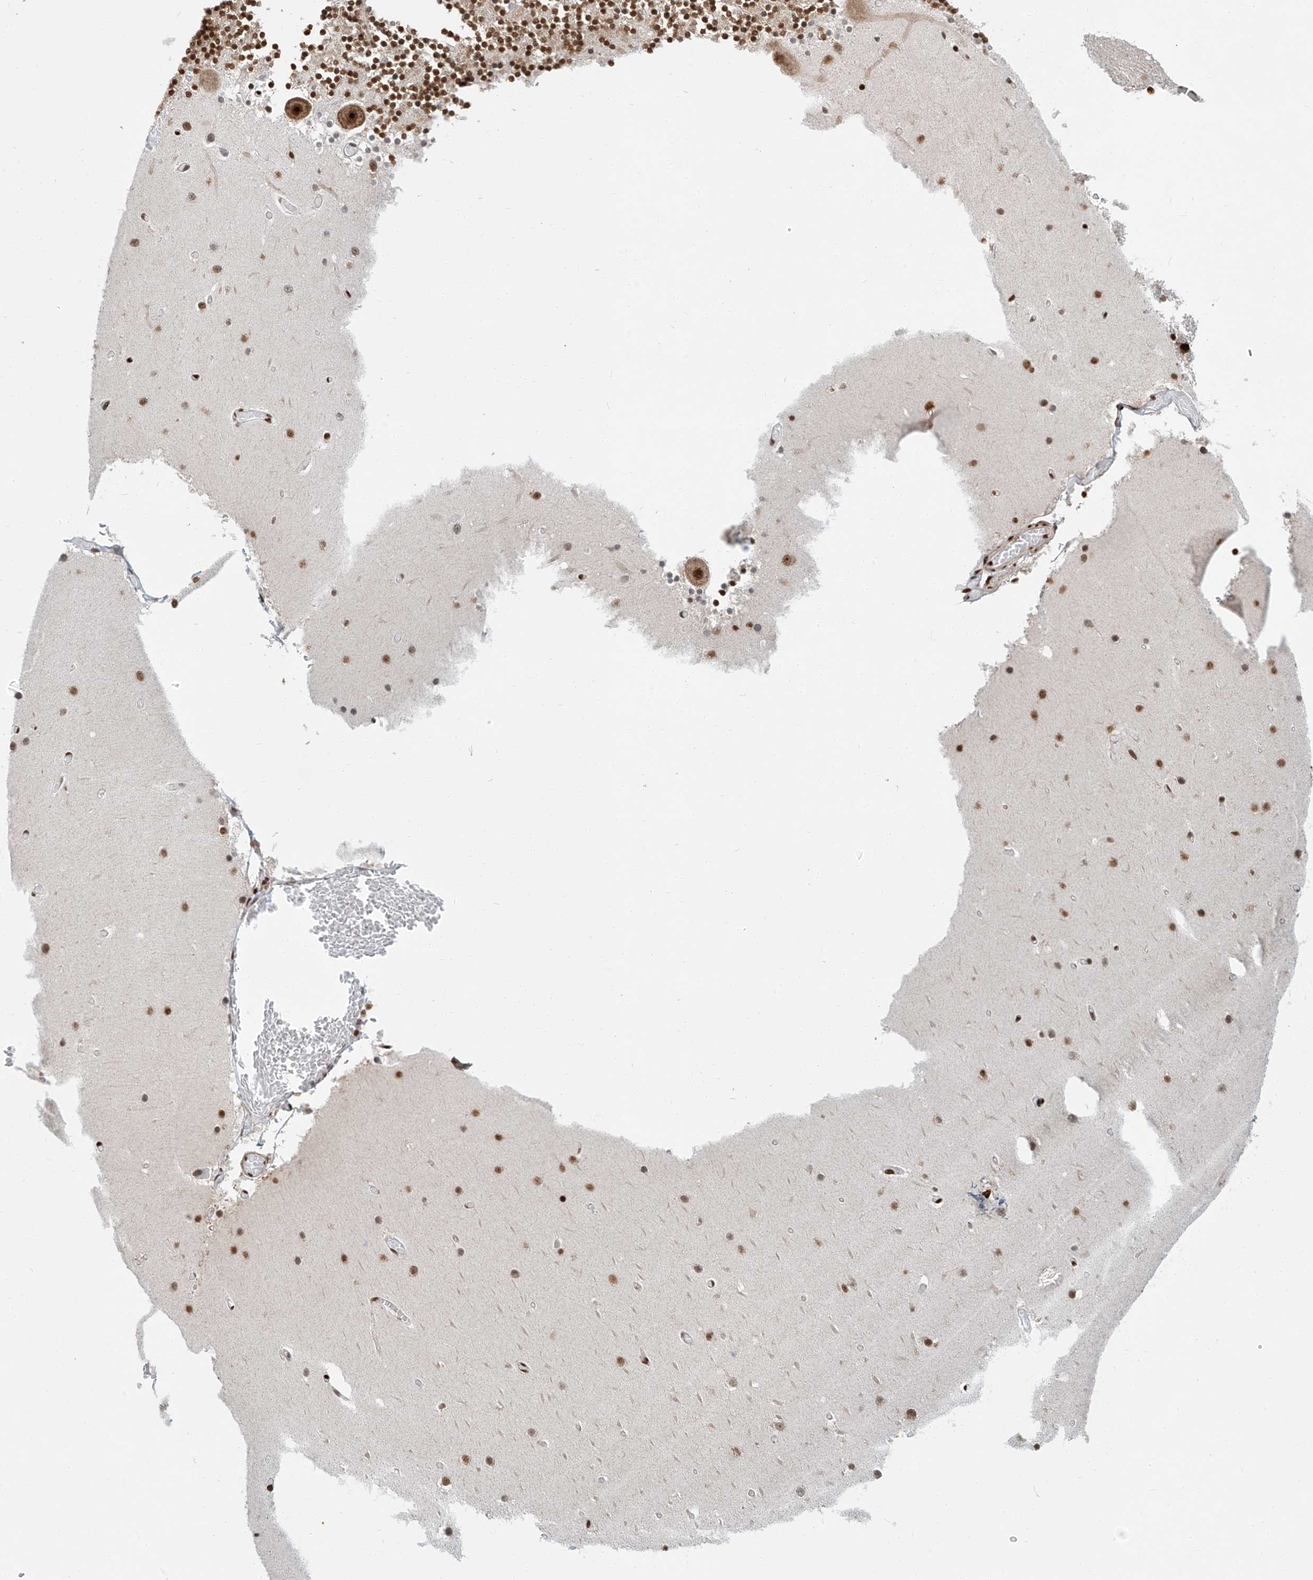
{"staining": {"intensity": "strong", "quantity": ">75%", "location": "nuclear"}, "tissue": "cerebellum", "cell_type": "Cells in granular layer", "image_type": "normal", "snomed": [{"axis": "morphology", "description": "Normal tissue, NOS"}, {"axis": "topography", "description": "Cerebellum"}], "caption": "Cells in granular layer reveal strong nuclear expression in approximately >75% of cells in normal cerebellum.", "gene": "FAM193B", "patient": {"sex": "female", "age": 28}}